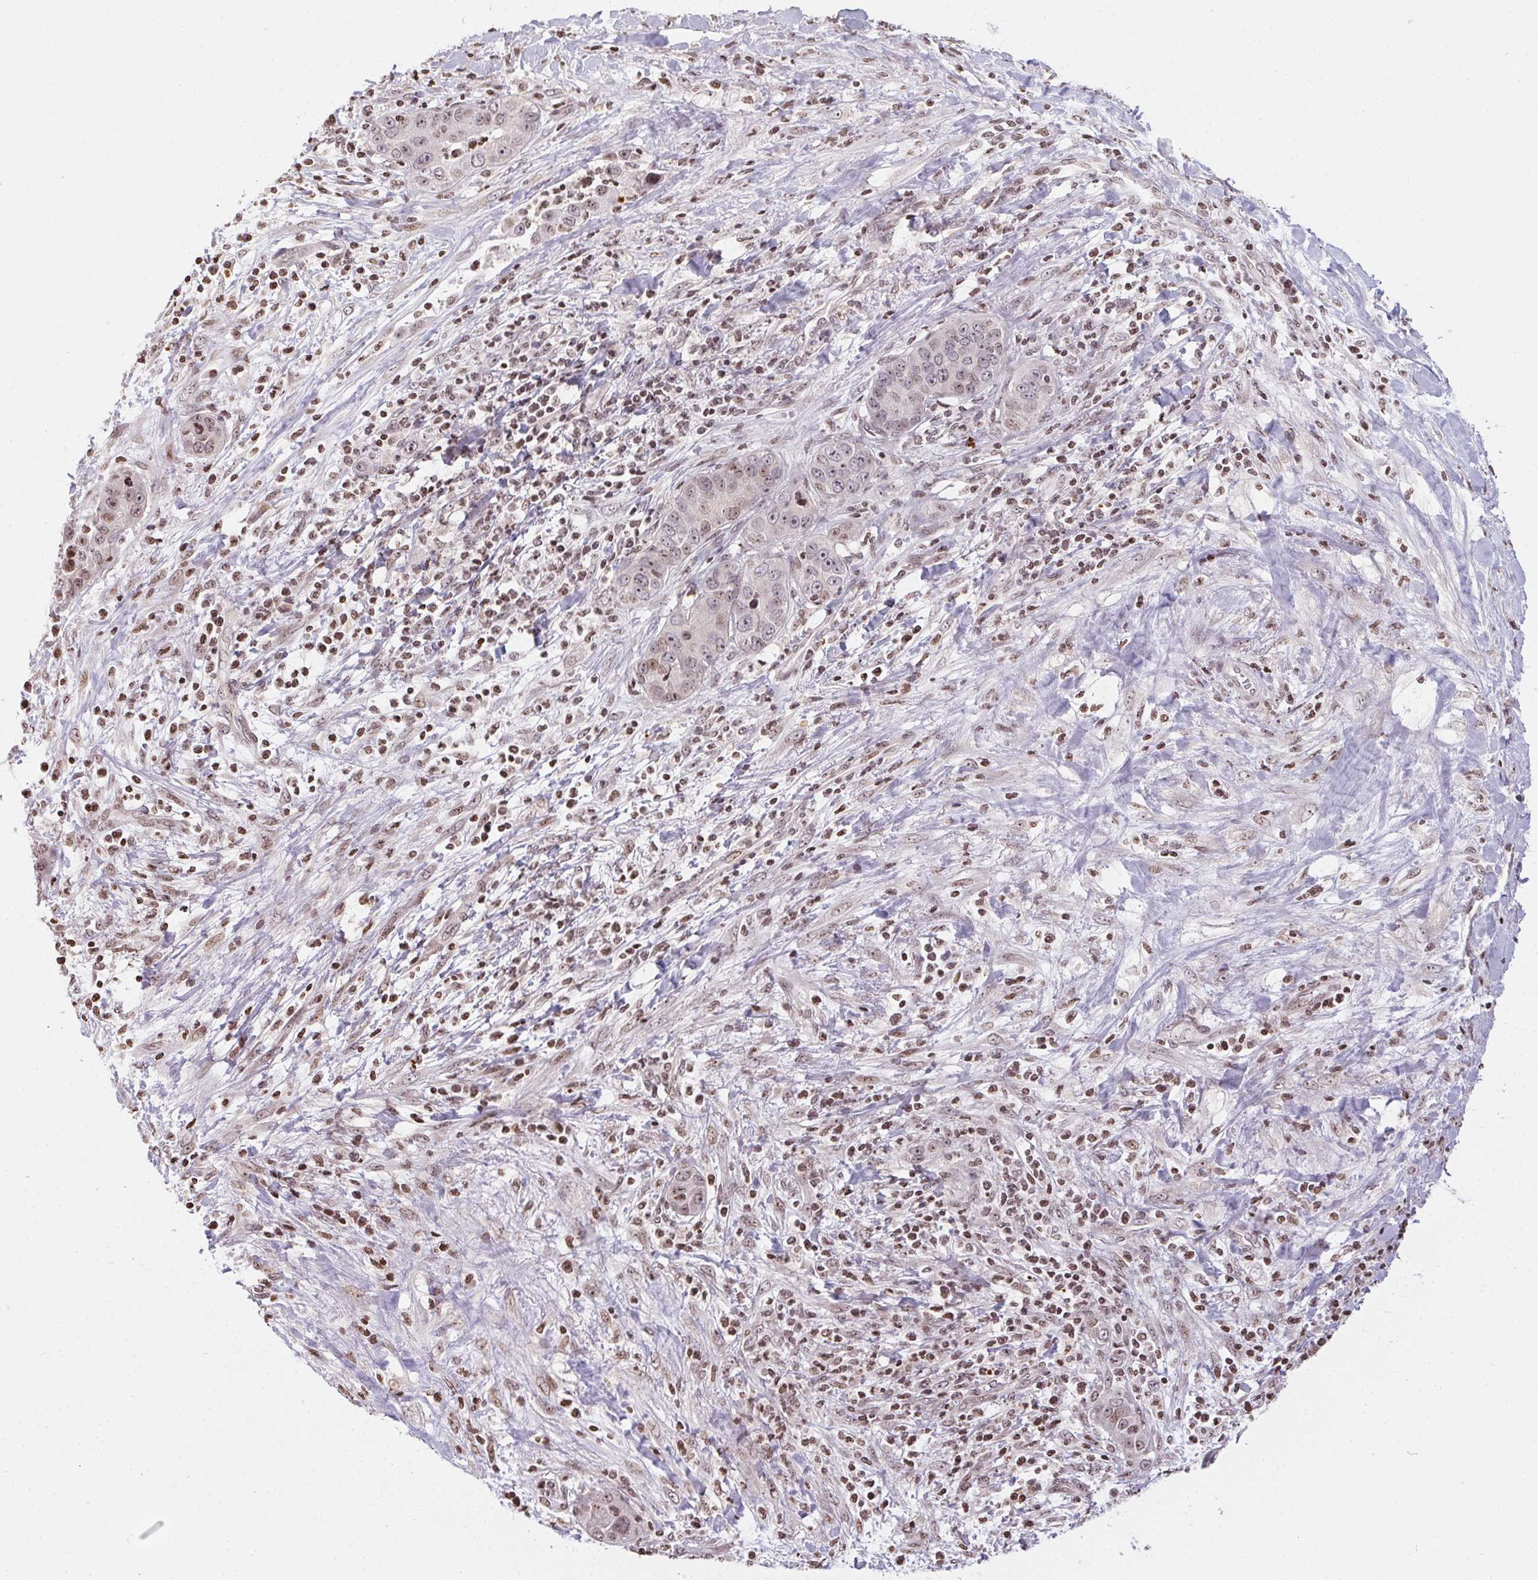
{"staining": {"intensity": "weak", "quantity": ">75%", "location": "nuclear"}, "tissue": "liver cancer", "cell_type": "Tumor cells", "image_type": "cancer", "snomed": [{"axis": "morphology", "description": "Cholangiocarcinoma"}, {"axis": "topography", "description": "Liver"}], "caption": "Protein expression analysis of human liver cancer (cholangiocarcinoma) reveals weak nuclear positivity in about >75% of tumor cells. (Stains: DAB (3,3'-diaminobenzidine) in brown, nuclei in blue, Microscopy: brightfield microscopy at high magnification).", "gene": "RNF181", "patient": {"sex": "female", "age": 52}}